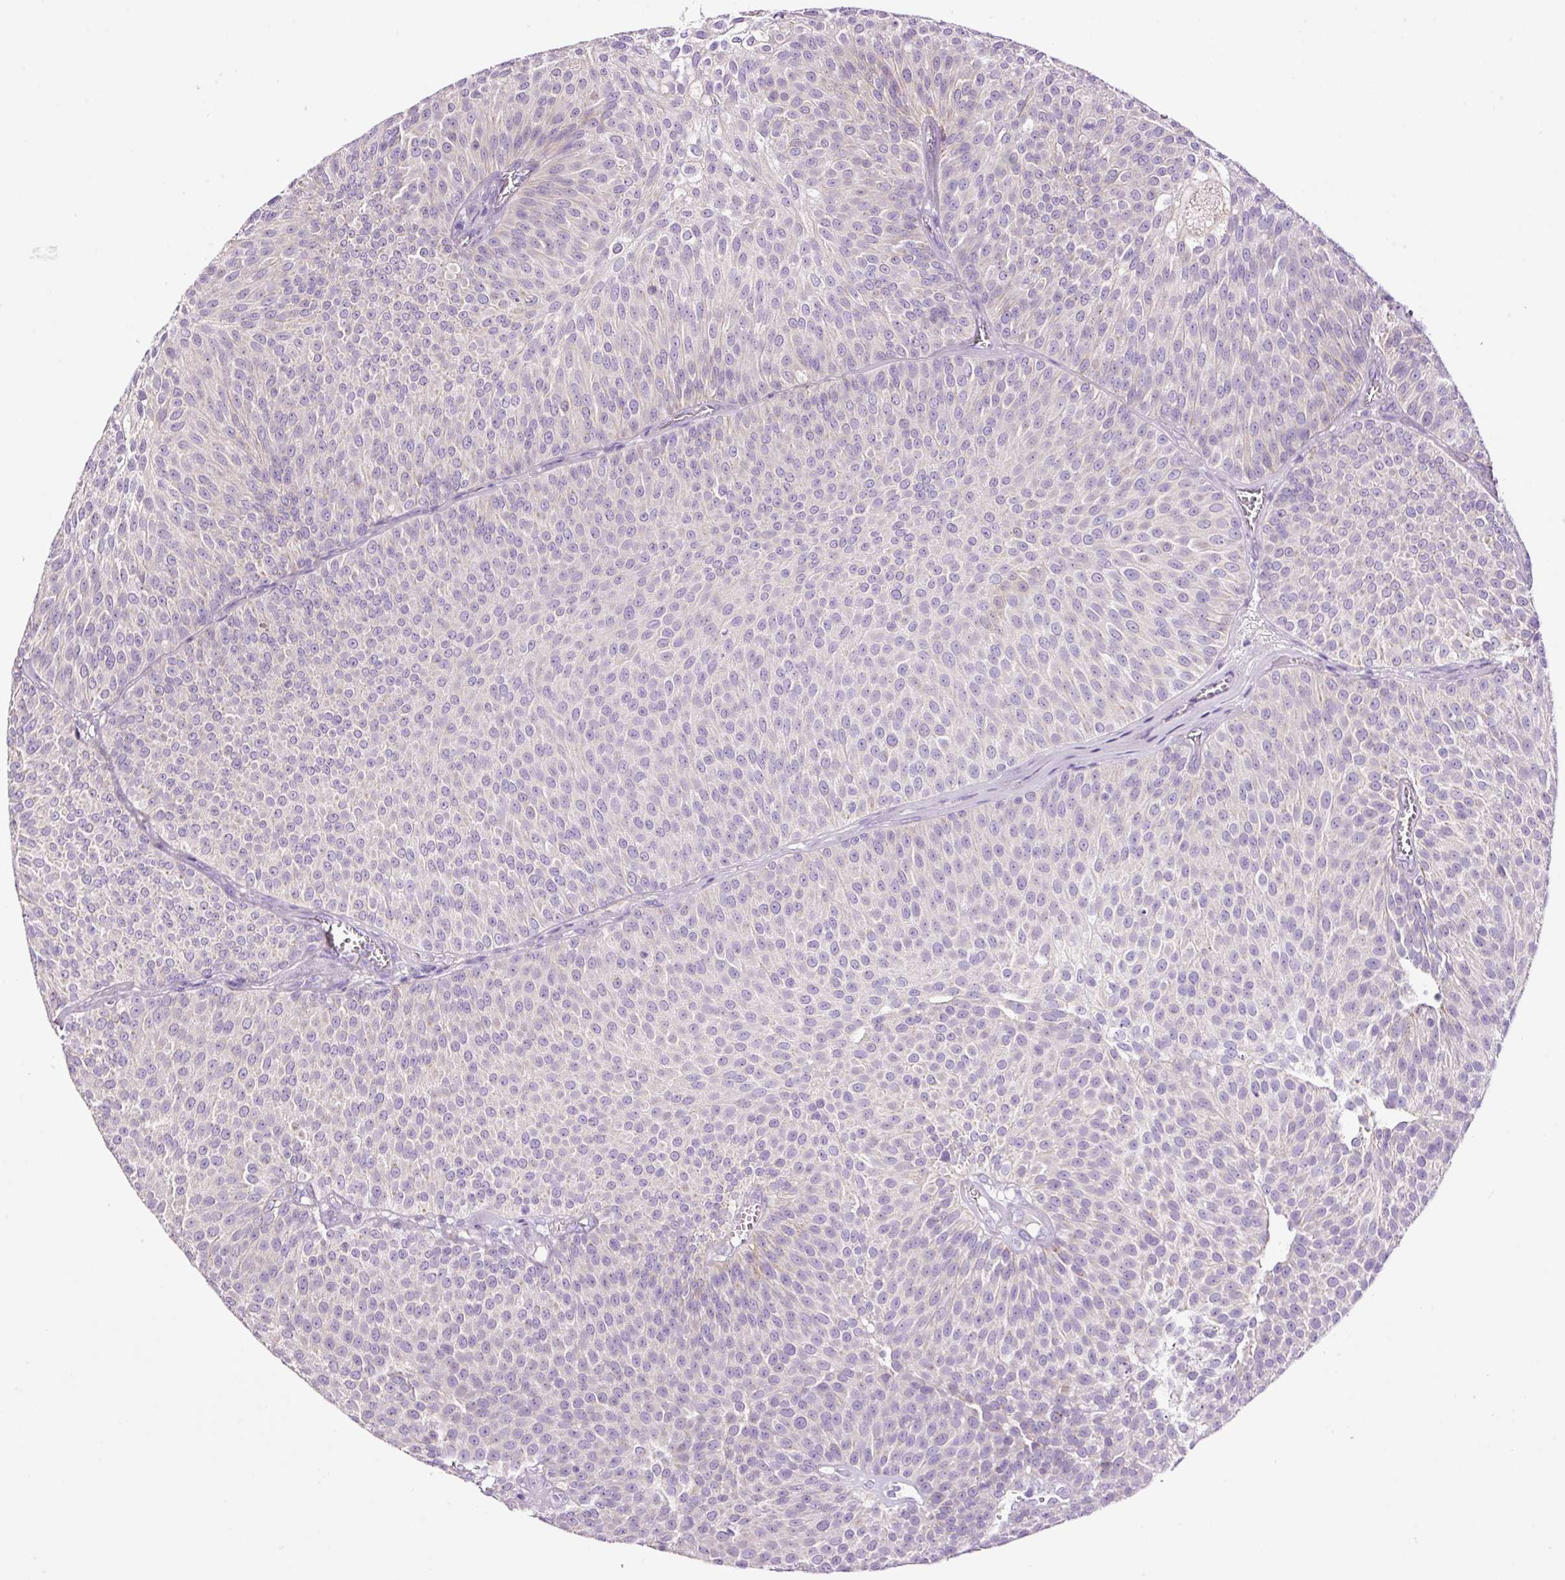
{"staining": {"intensity": "weak", "quantity": "<25%", "location": "cytoplasmic/membranous"}, "tissue": "urothelial cancer", "cell_type": "Tumor cells", "image_type": "cancer", "snomed": [{"axis": "morphology", "description": "Urothelial carcinoma, Low grade"}, {"axis": "topography", "description": "Urinary bladder"}], "caption": "Immunohistochemical staining of human urothelial cancer reveals no significant expression in tumor cells. The staining was performed using DAB (3,3'-diaminobenzidine) to visualize the protein expression in brown, while the nuclei were stained in blue with hematoxylin (Magnification: 20x).", "gene": "PAM", "patient": {"sex": "female", "age": 79}}